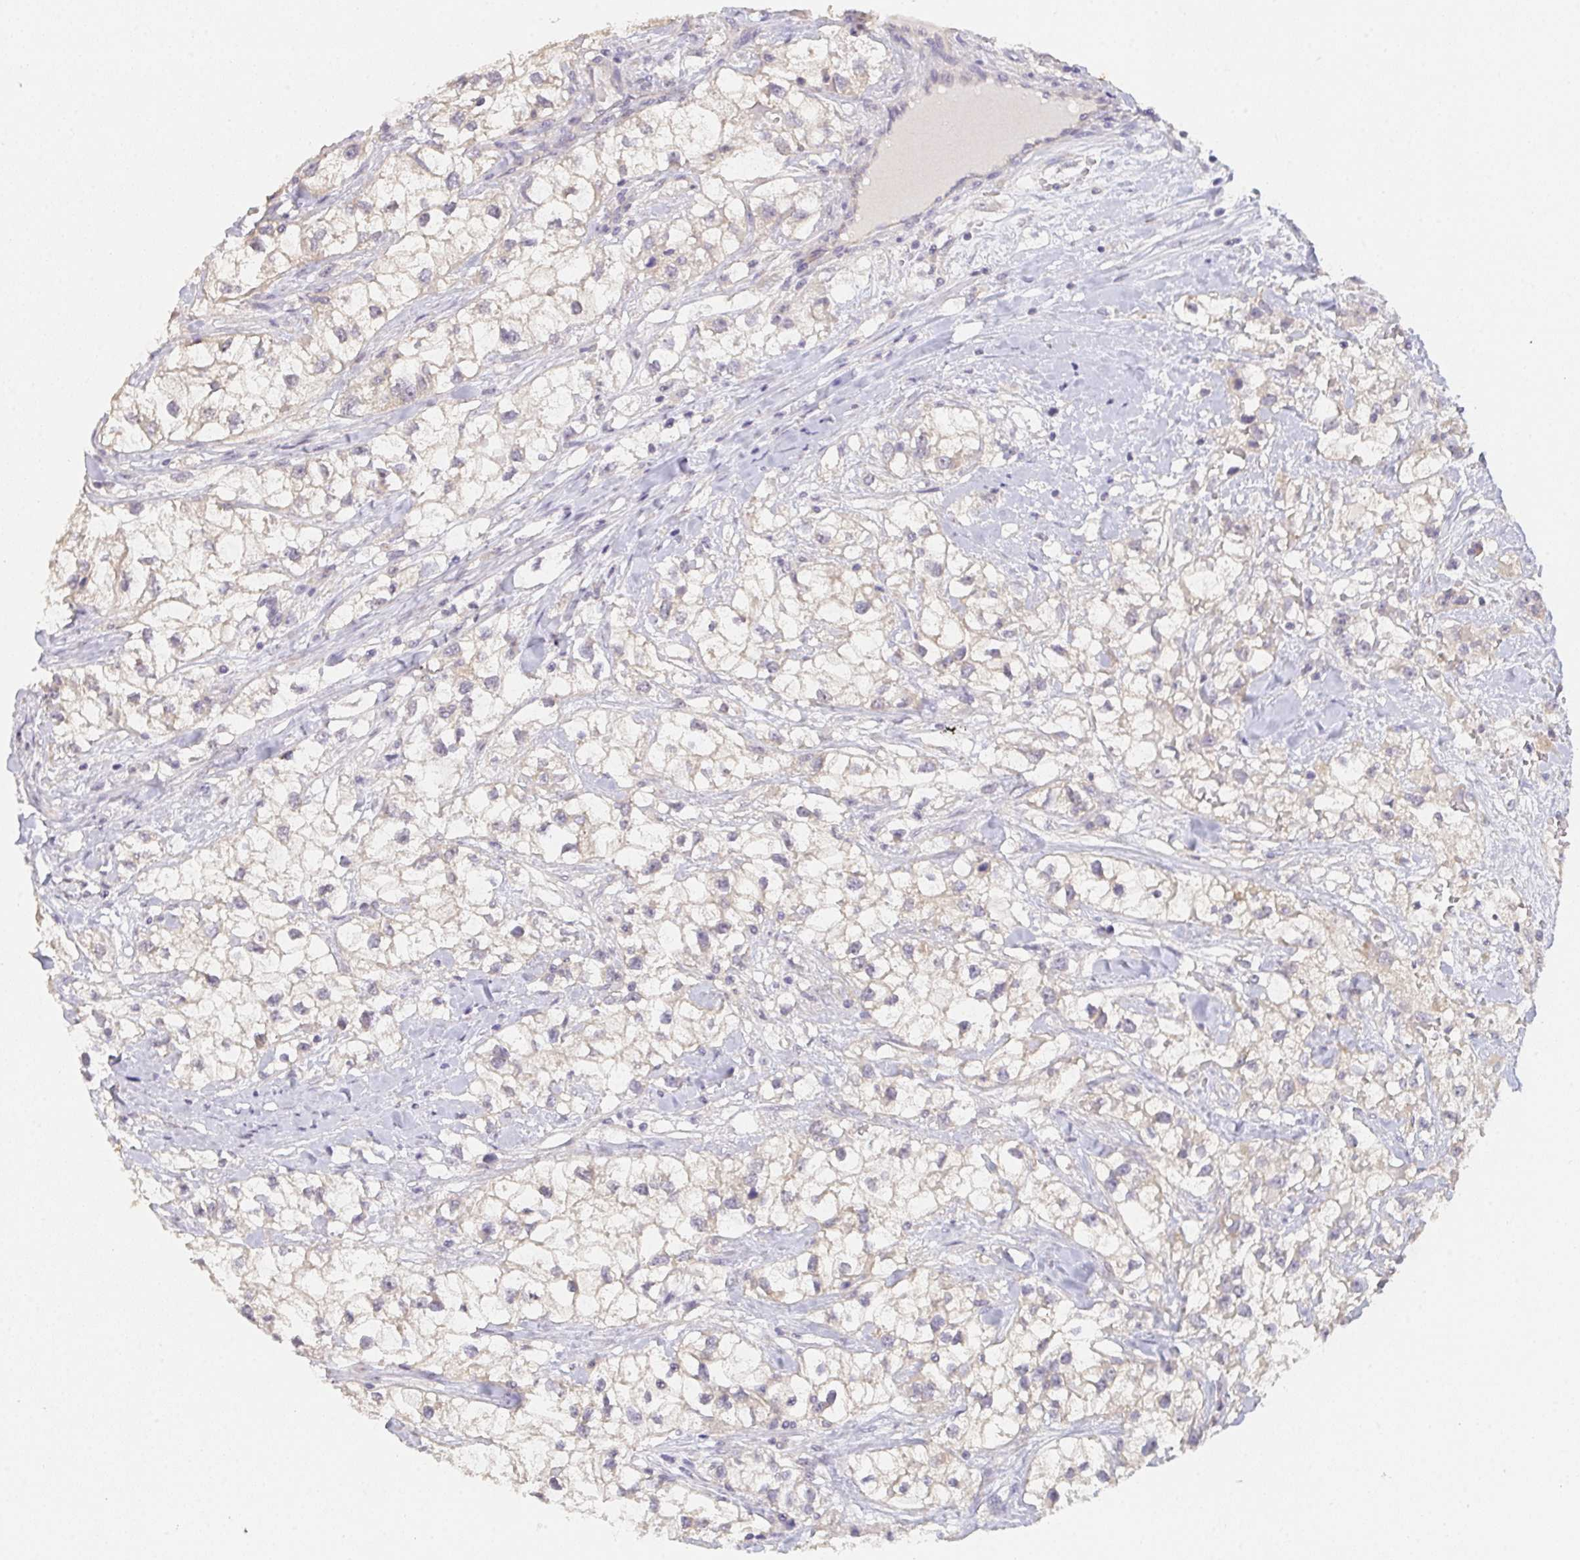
{"staining": {"intensity": "weak", "quantity": "<25%", "location": "cytoplasmic/membranous"}, "tissue": "renal cancer", "cell_type": "Tumor cells", "image_type": "cancer", "snomed": [{"axis": "morphology", "description": "Adenocarcinoma, NOS"}, {"axis": "topography", "description": "Kidney"}], "caption": "Renal adenocarcinoma stained for a protein using immunohistochemistry shows no positivity tumor cells.", "gene": "TMEM219", "patient": {"sex": "male", "age": 59}}